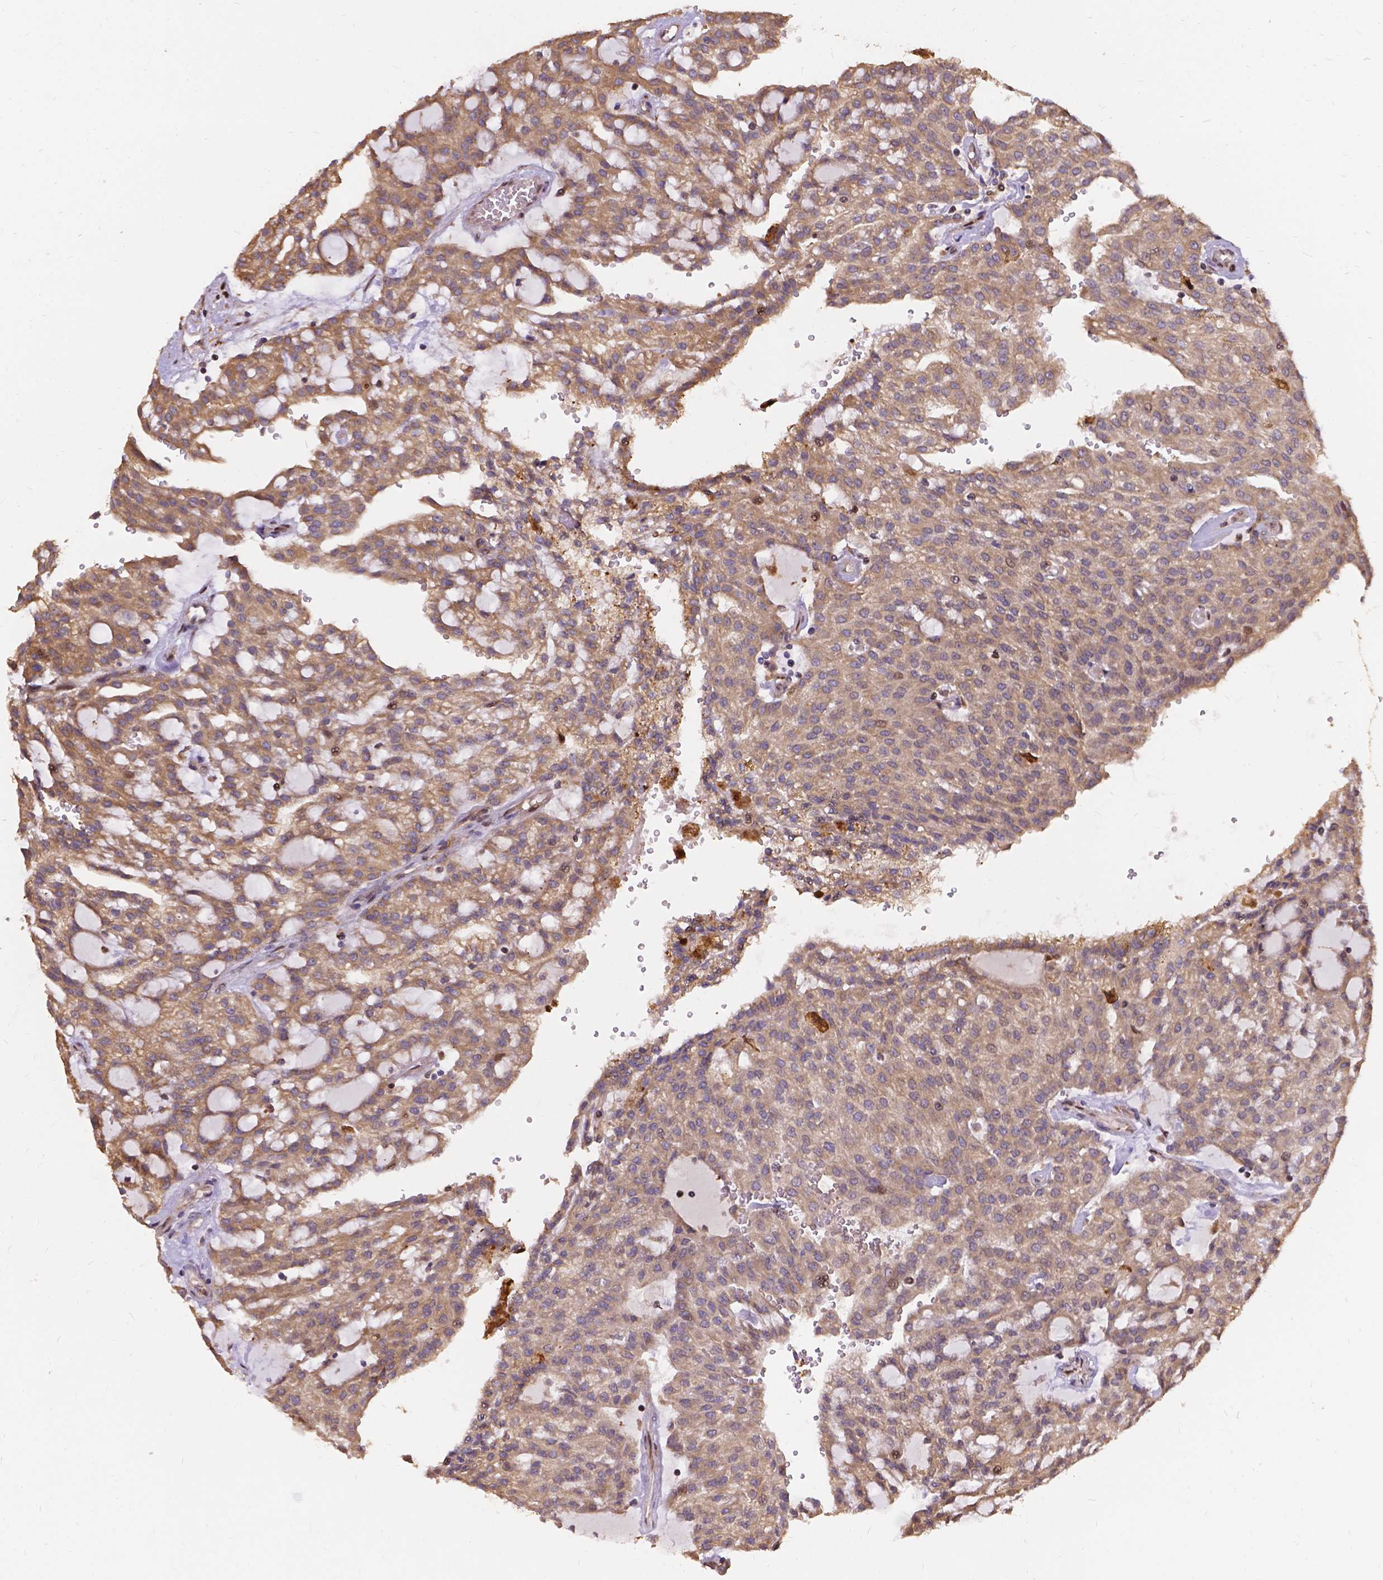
{"staining": {"intensity": "weak", "quantity": ">75%", "location": "cytoplasmic/membranous"}, "tissue": "renal cancer", "cell_type": "Tumor cells", "image_type": "cancer", "snomed": [{"axis": "morphology", "description": "Adenocarcinoma, NOS"}, {"axis": "topography", "description": "Kidney"}], "caption": "Immunohistochemistry (IHC) (DAB (3,3'-diaminobenzidine)) staining of adenocarcinoma (renal) exhibits weak cytoplasmic/membranous protein expression in approximately >75% of tumor cells. (DAB (3,3'-diaminobenzidine) = brown stain, brightfield microscopy at high magnification).", "gene": "DENND6A", "patient": {"sex": "male", "age": 63}}